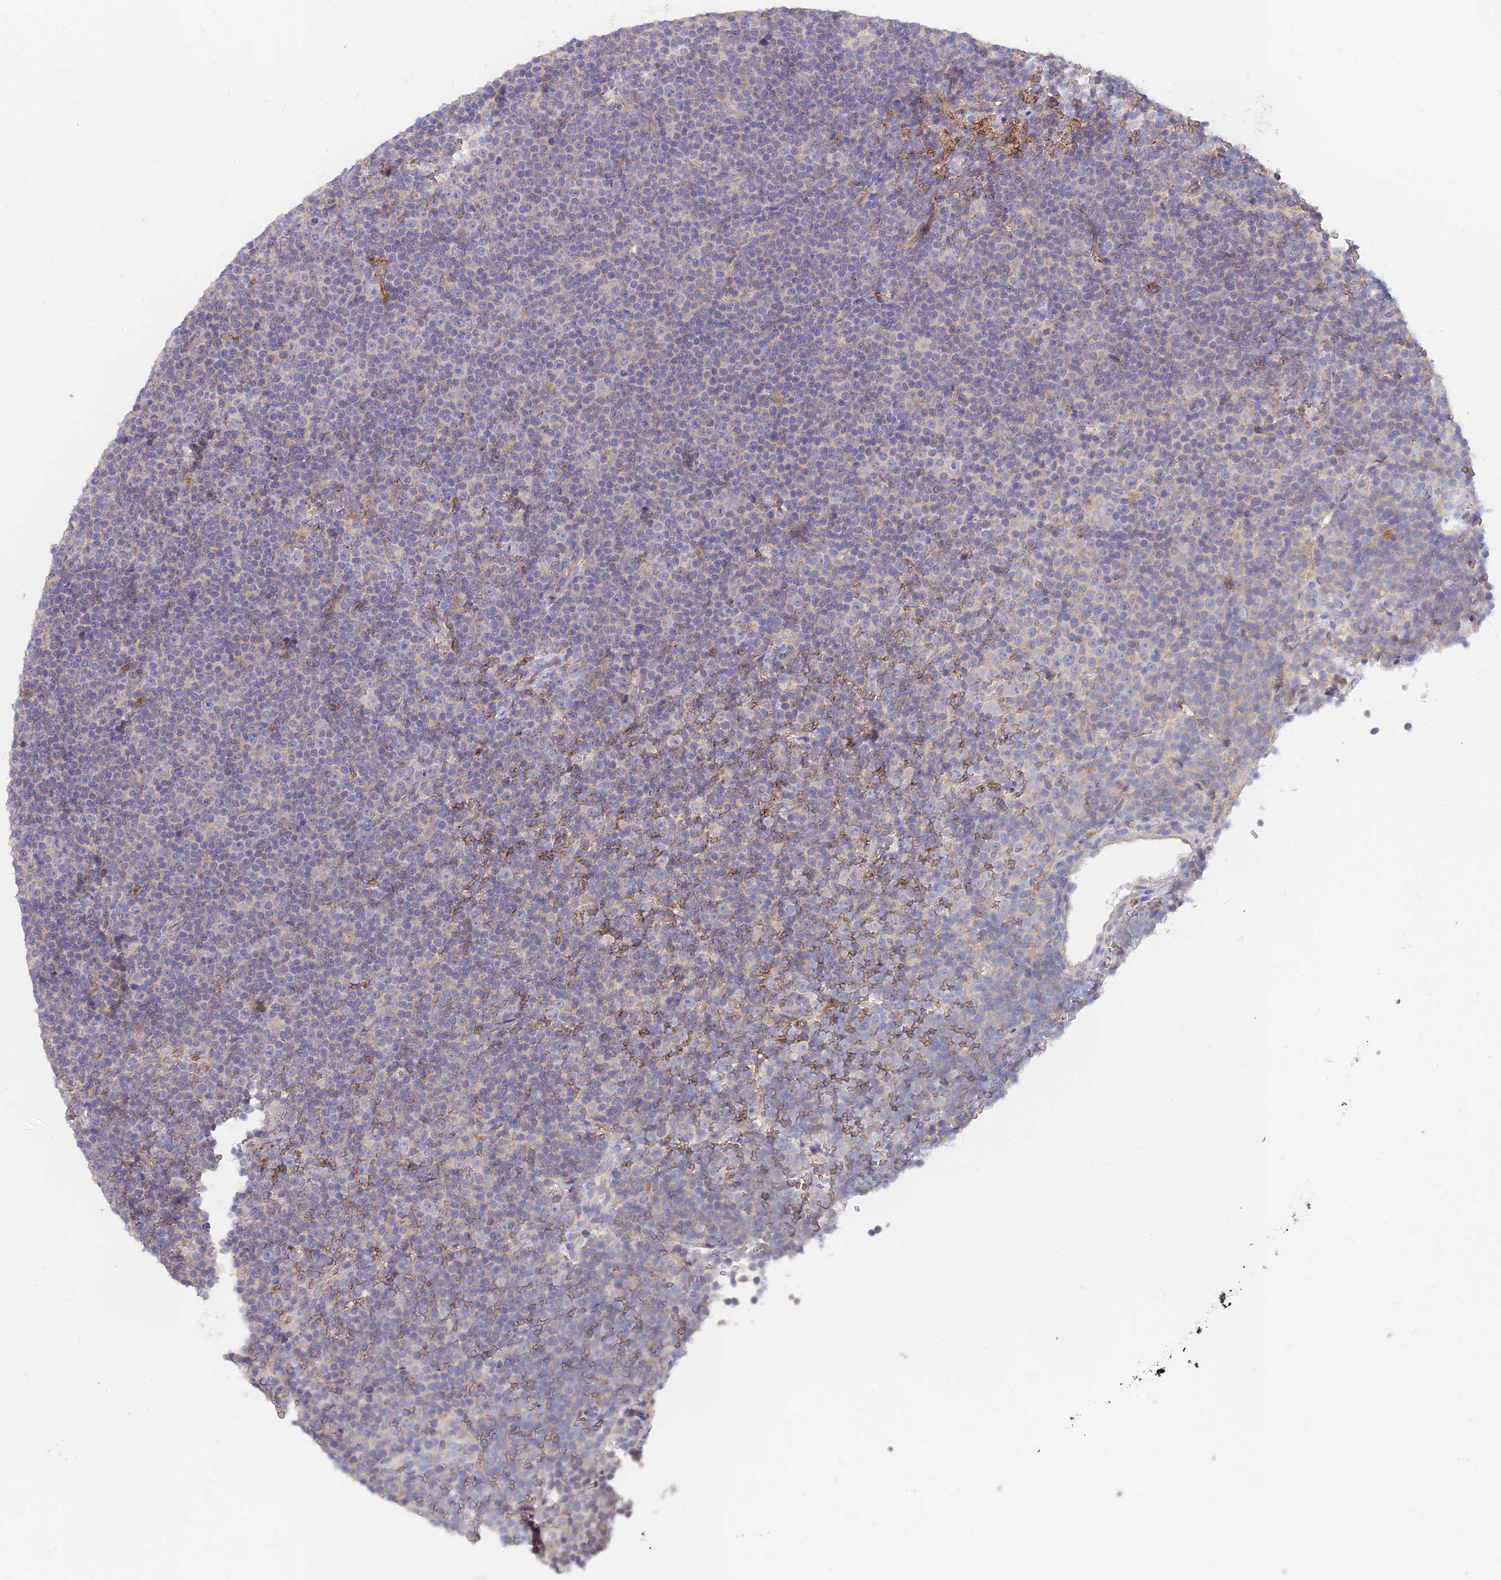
{"staining": {"intensity": "negative", "quantity": "none", "location": "none"}, "tissue": "lymphoma", "cell_type": "Tumor cells", "image_type": "cancer", "snomed": [{"axis": "morphology", "description": "Malignant lymphoma, non-Hodgkin's type, Low grade"}, {"axis": "topography", "description": "Lymph node"}], "caption": "The micrograph displays no staining of tumor cells in malignant lymphoma, non-Hodgkin's type (low-grade).", "gene": "ARRDC1", "patient": {"sex": "female", "age": 67}}